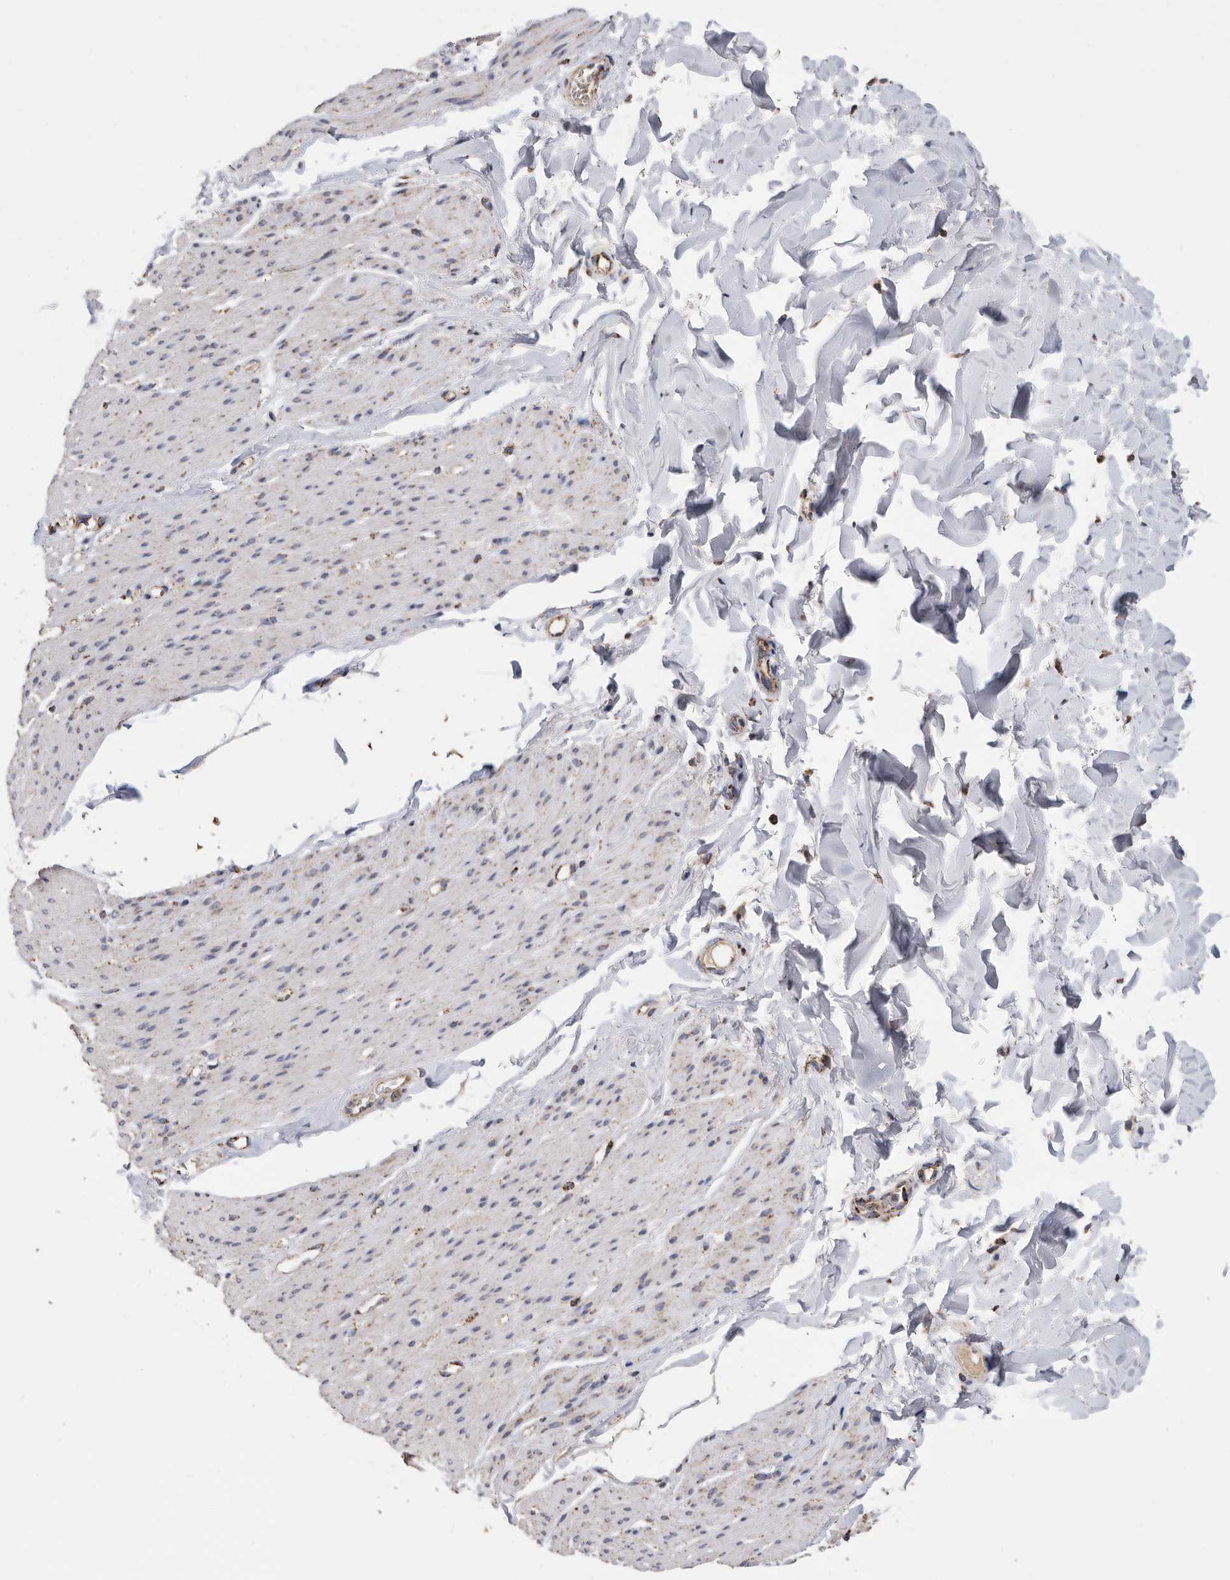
{"staining": {"intensity": "moderate", "quantity": "<25%", "location": "cytoplasmic/membranous"}, "tissue": "smooth muscle", "cell_type": "Smooth muscle cells", "image_type": "normal", "snomed": [{"axis": "morphology", "description": "Normal tissue, NOS"}, {"axis": "topography", "description": "Colon"}, {"axis": "topography", "description": "Peripheral nerve tissue"}], "caption": "Protein staining of unremarkable smooth muscle displays moderate cytoplasmic/membranous staining in approximately <25% of smooth muscle cells.", "gene": "WFDC1", "patient": {"sex": "female", "age": 61}}